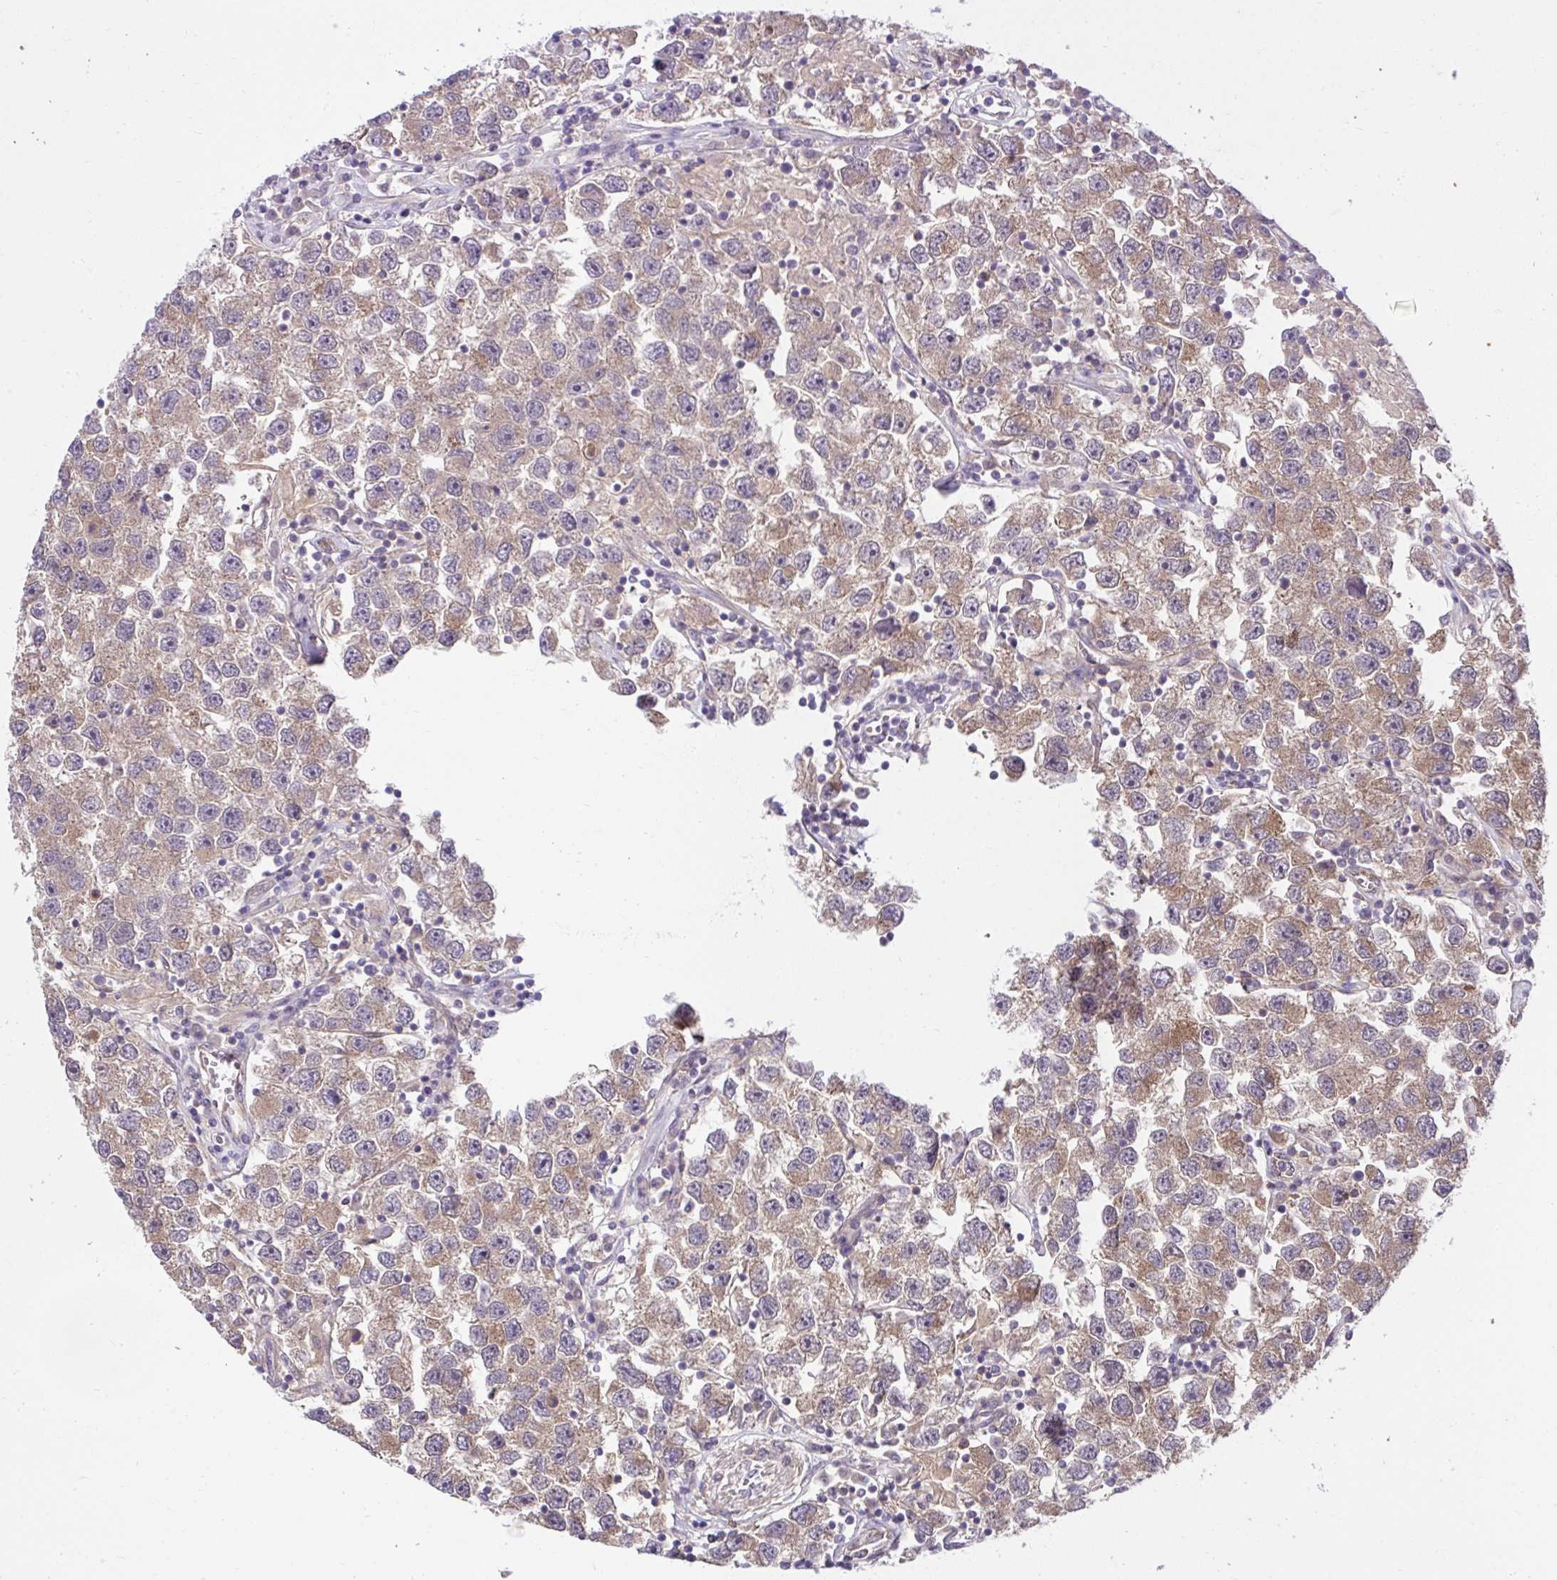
{"staining": {"intensity": "moderate", "quantity": ">75%", "location": "cytoplasmic/membranous"}, "tissue": "testis cancer", "cell_type": "Tumor cells", "image_type": "cancer", "snomed": [{"axis": "morphology", "description": "Seminoma, NOS"}, {"axis": "topography", "description": "Testis"}], "caption": "A high-resolution histopathology image shows immunohistochemistry (IHC) staining of seminoma (testis), which exhibits moderate cytoplasmic/membranous staining in about >75% of tumor cells. (brown staining indicates protein expression, while blue staining denotes nuclei).", "gene": "RDH14", "patient": {"sex": "male", "age": 26}}